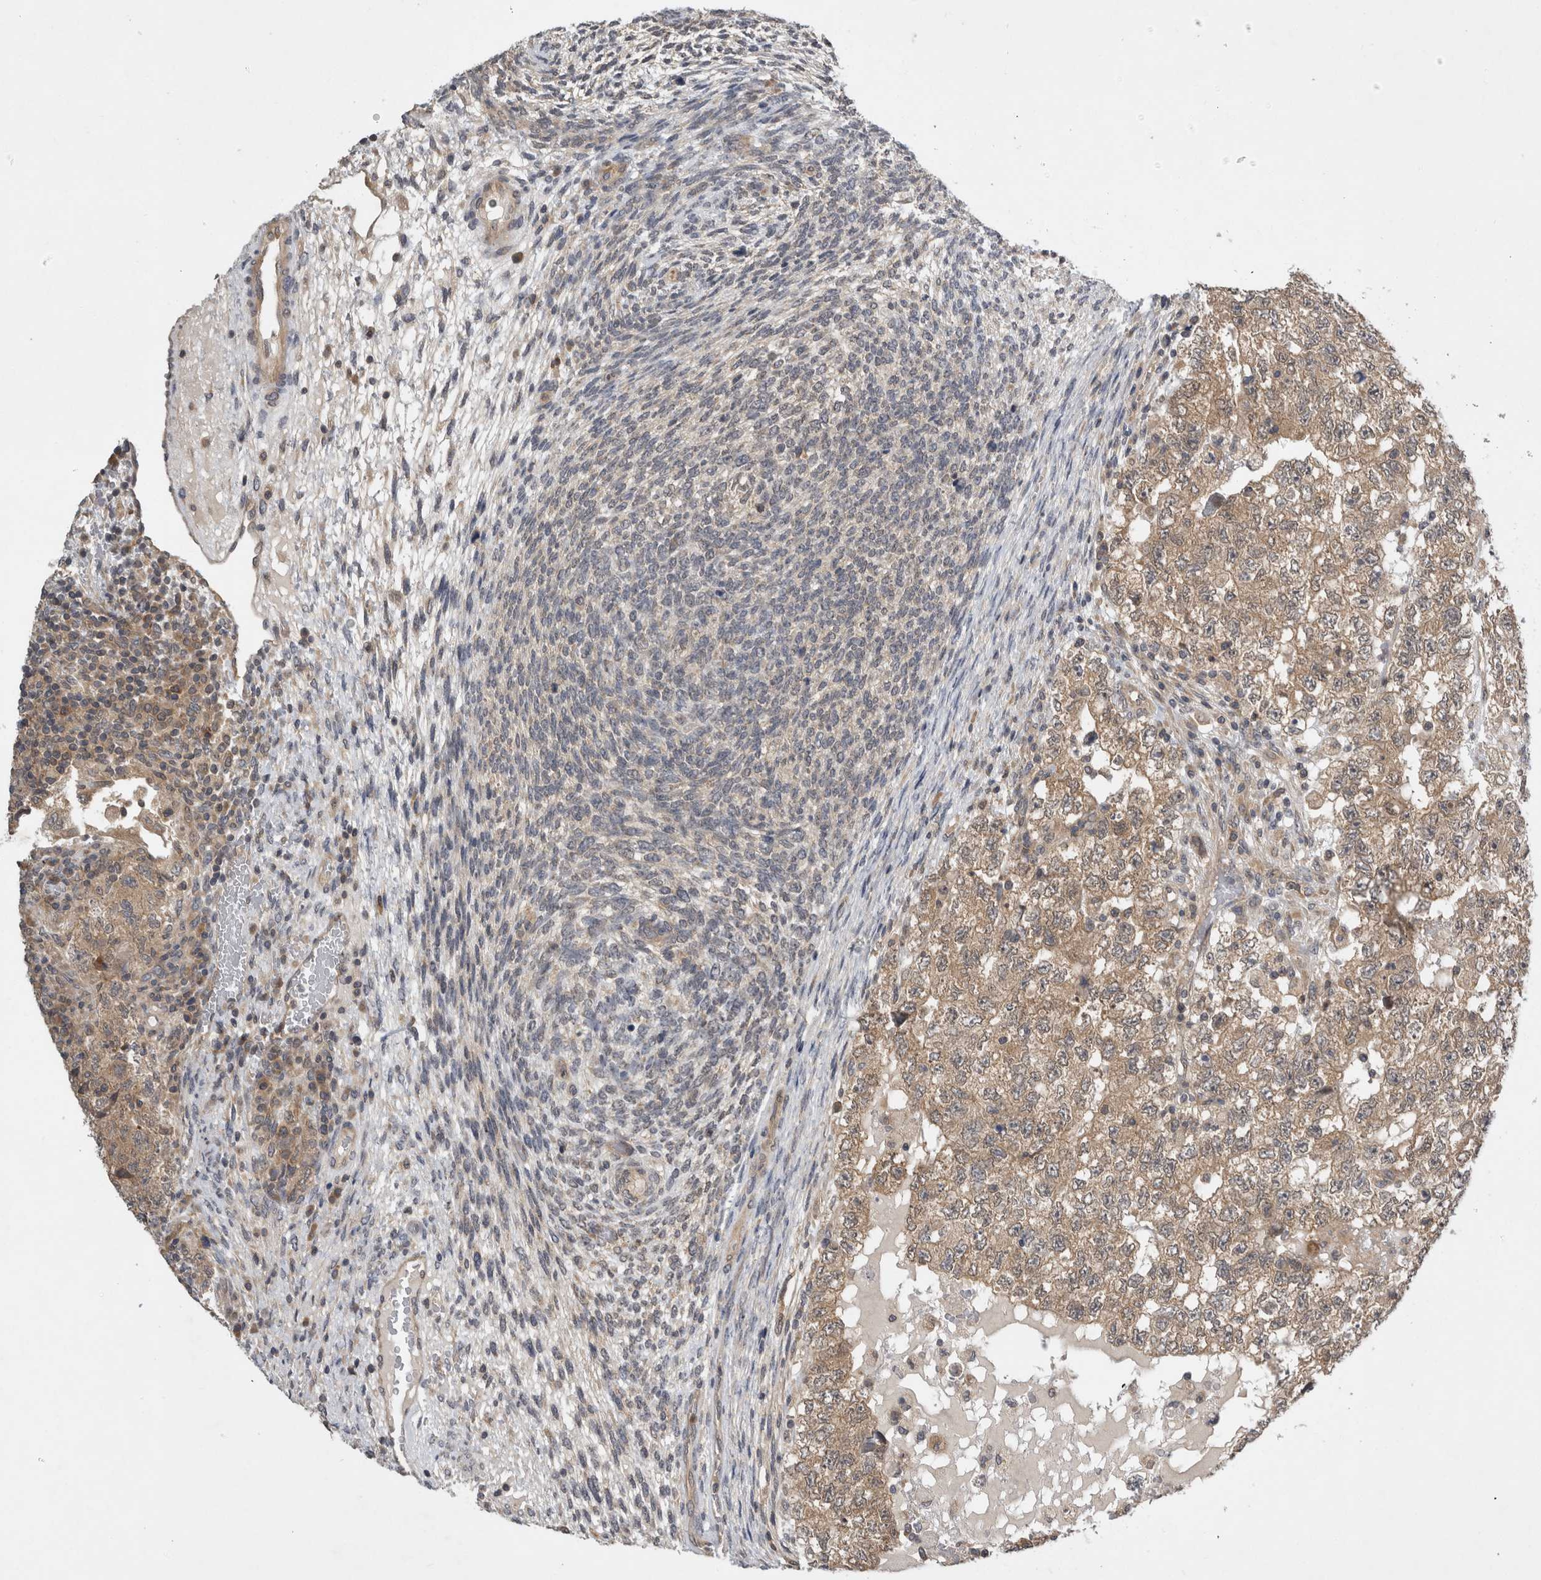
{"staining": {"intensity": "weak", "quantity": ">75%", "location": "cytoplasmic/membranous"}, "tissue": "testis cancer", "cell_type": "Tumor cells", "image_type": "cancer", "snomed": [{"axis": "morphology", "description": "Carcinoma, Embryonal, NOS"}, {"axis": "topography", "description": "Testis"}], "caption": "A high-resolution micrograph shows immunohistochemistry staining of testis embryonal carcinoma, which displays weak cytoplasmic/membranous positivity in about >75% of tumor cells.", "gene": "AASDHPPT", "patient": {"sex": "male", "age": 36}}